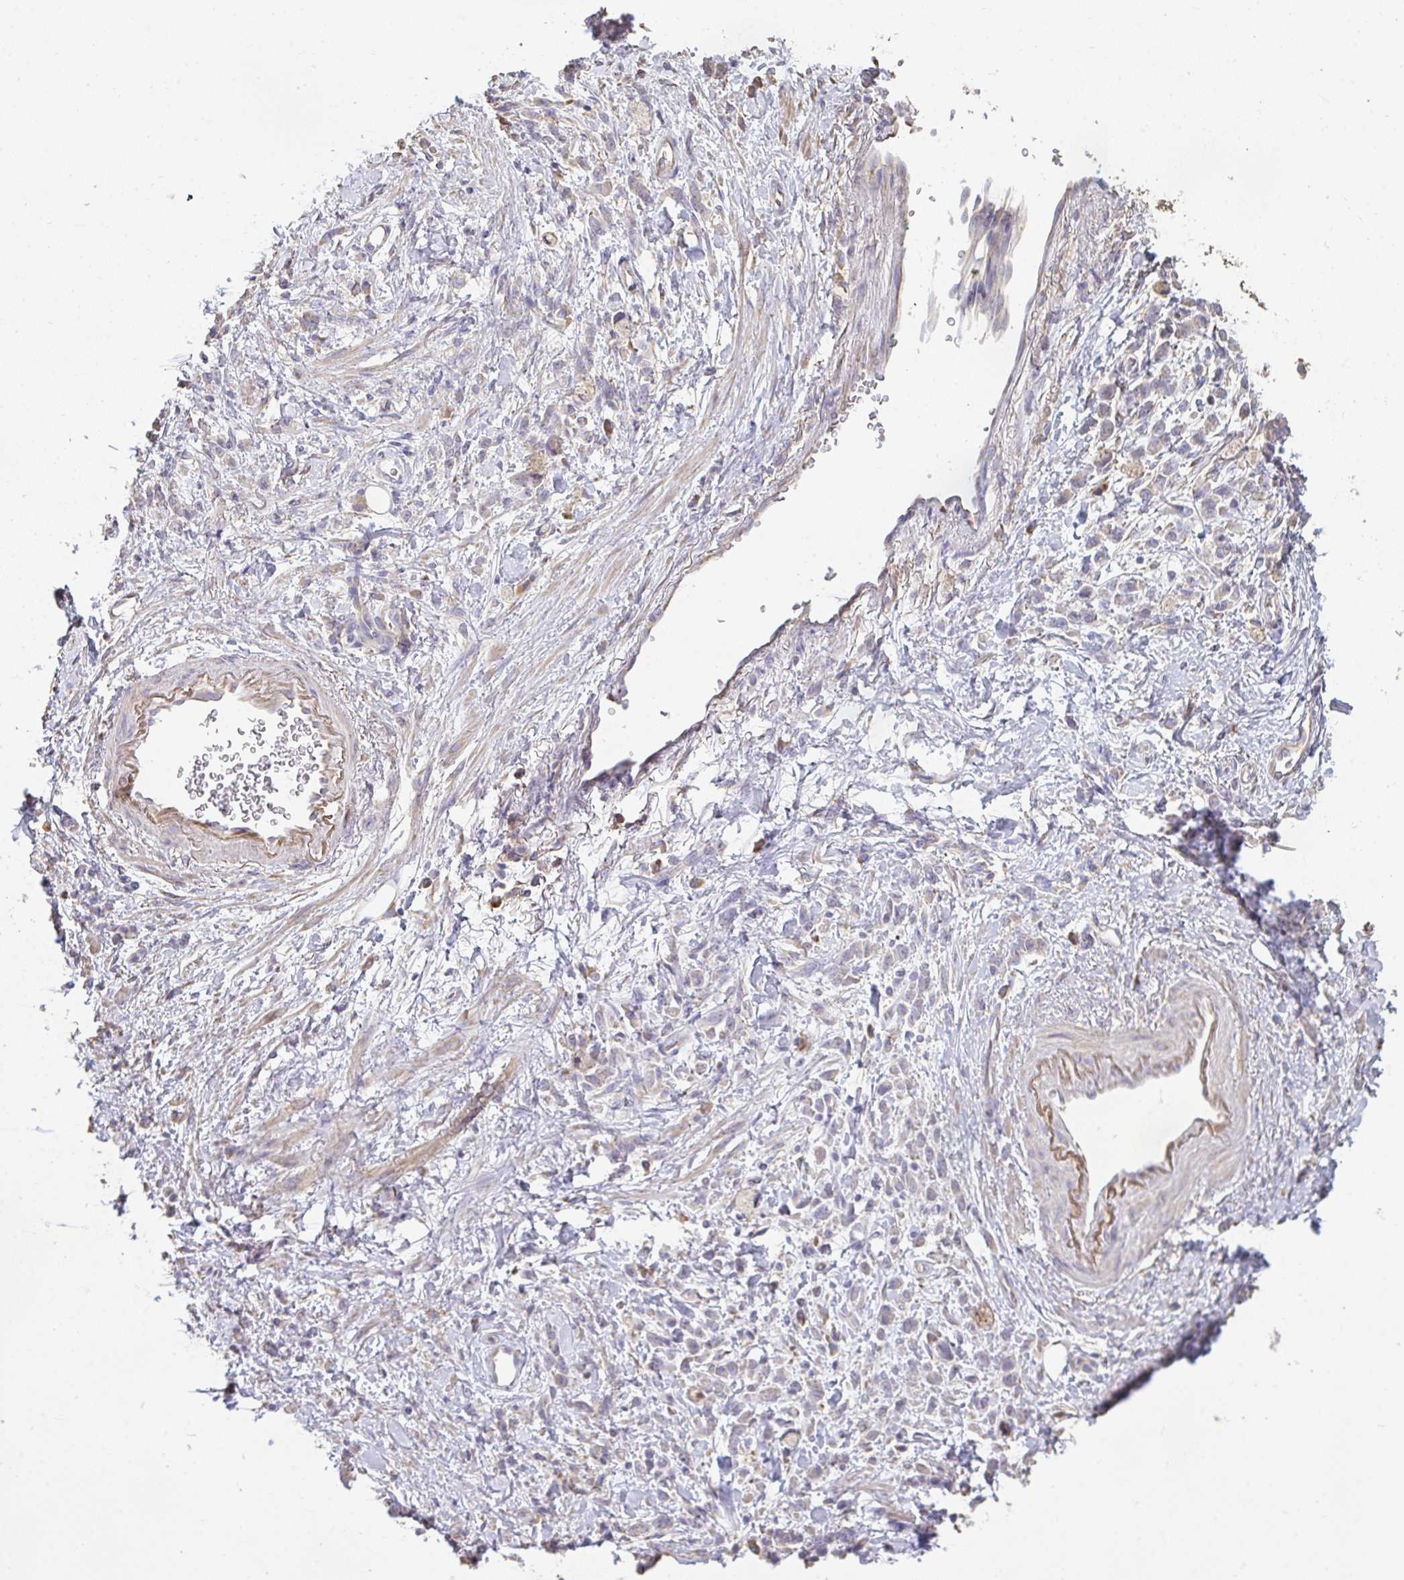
{"staining": {"intensity": "weak", "quantity": "<25%", "location": "cytoplasmic/membranous"}, "tissue": "stomach cancer", "cell_type": "Tumor cells", "image_type": "cancer", "snomed": [{"axis": "morphology", "description": "Adenocarcinoma, NOS"}, {"axis": "topography", "description": "Stomach"}], "caption": "Tumor cells are negative for protein expression in human stomach cancer (adenocarcinoma). (DAB immunohistochemistry visualized using brightfield microscopy, high magnification).", "gene": "BRINP3", "patient": {"sex": "male", "age": 77}}